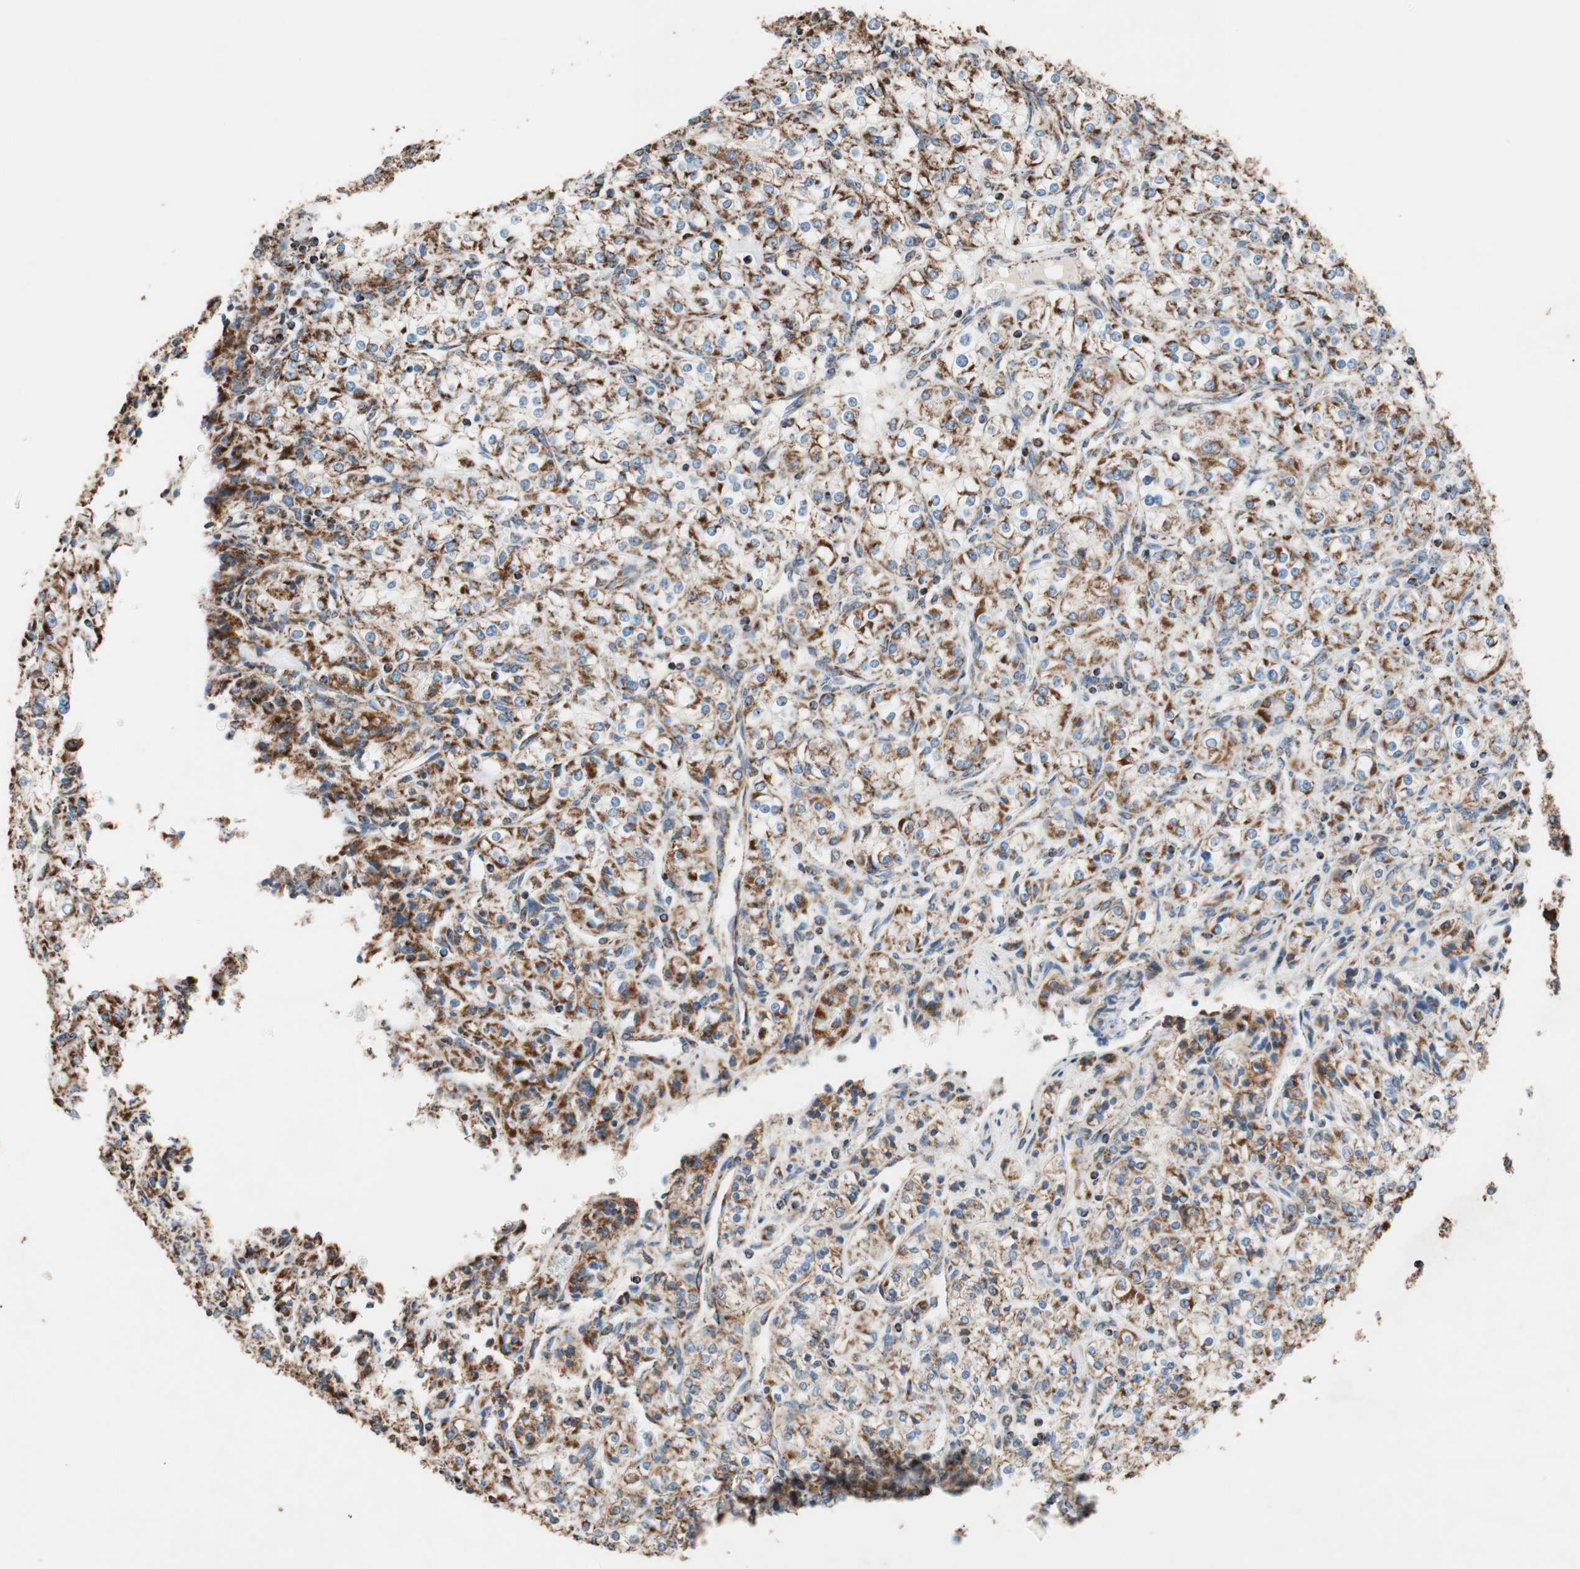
{"staining": {"intensity": "strong", "quantity": "25%-75%", "location": "cytoplasmic/membranous"}, "tissue": "renal cancer", "cell_type": "Tumor cells", "image_type": "cancer", "snomed": [{"axis": "morphology", "description": "Adenocarcinoma, NOS"}, {"axis": "topography", "description": "Kidney"}], "caption": "The photomicrograph shows a brown stain indicating the presence of a protein in the cytoplasmic/membranous of tumor cells in renal cancer (adenocarcinoma).", "gene": "PCSK4", "patient": {"sex": "male", "age": 77}}